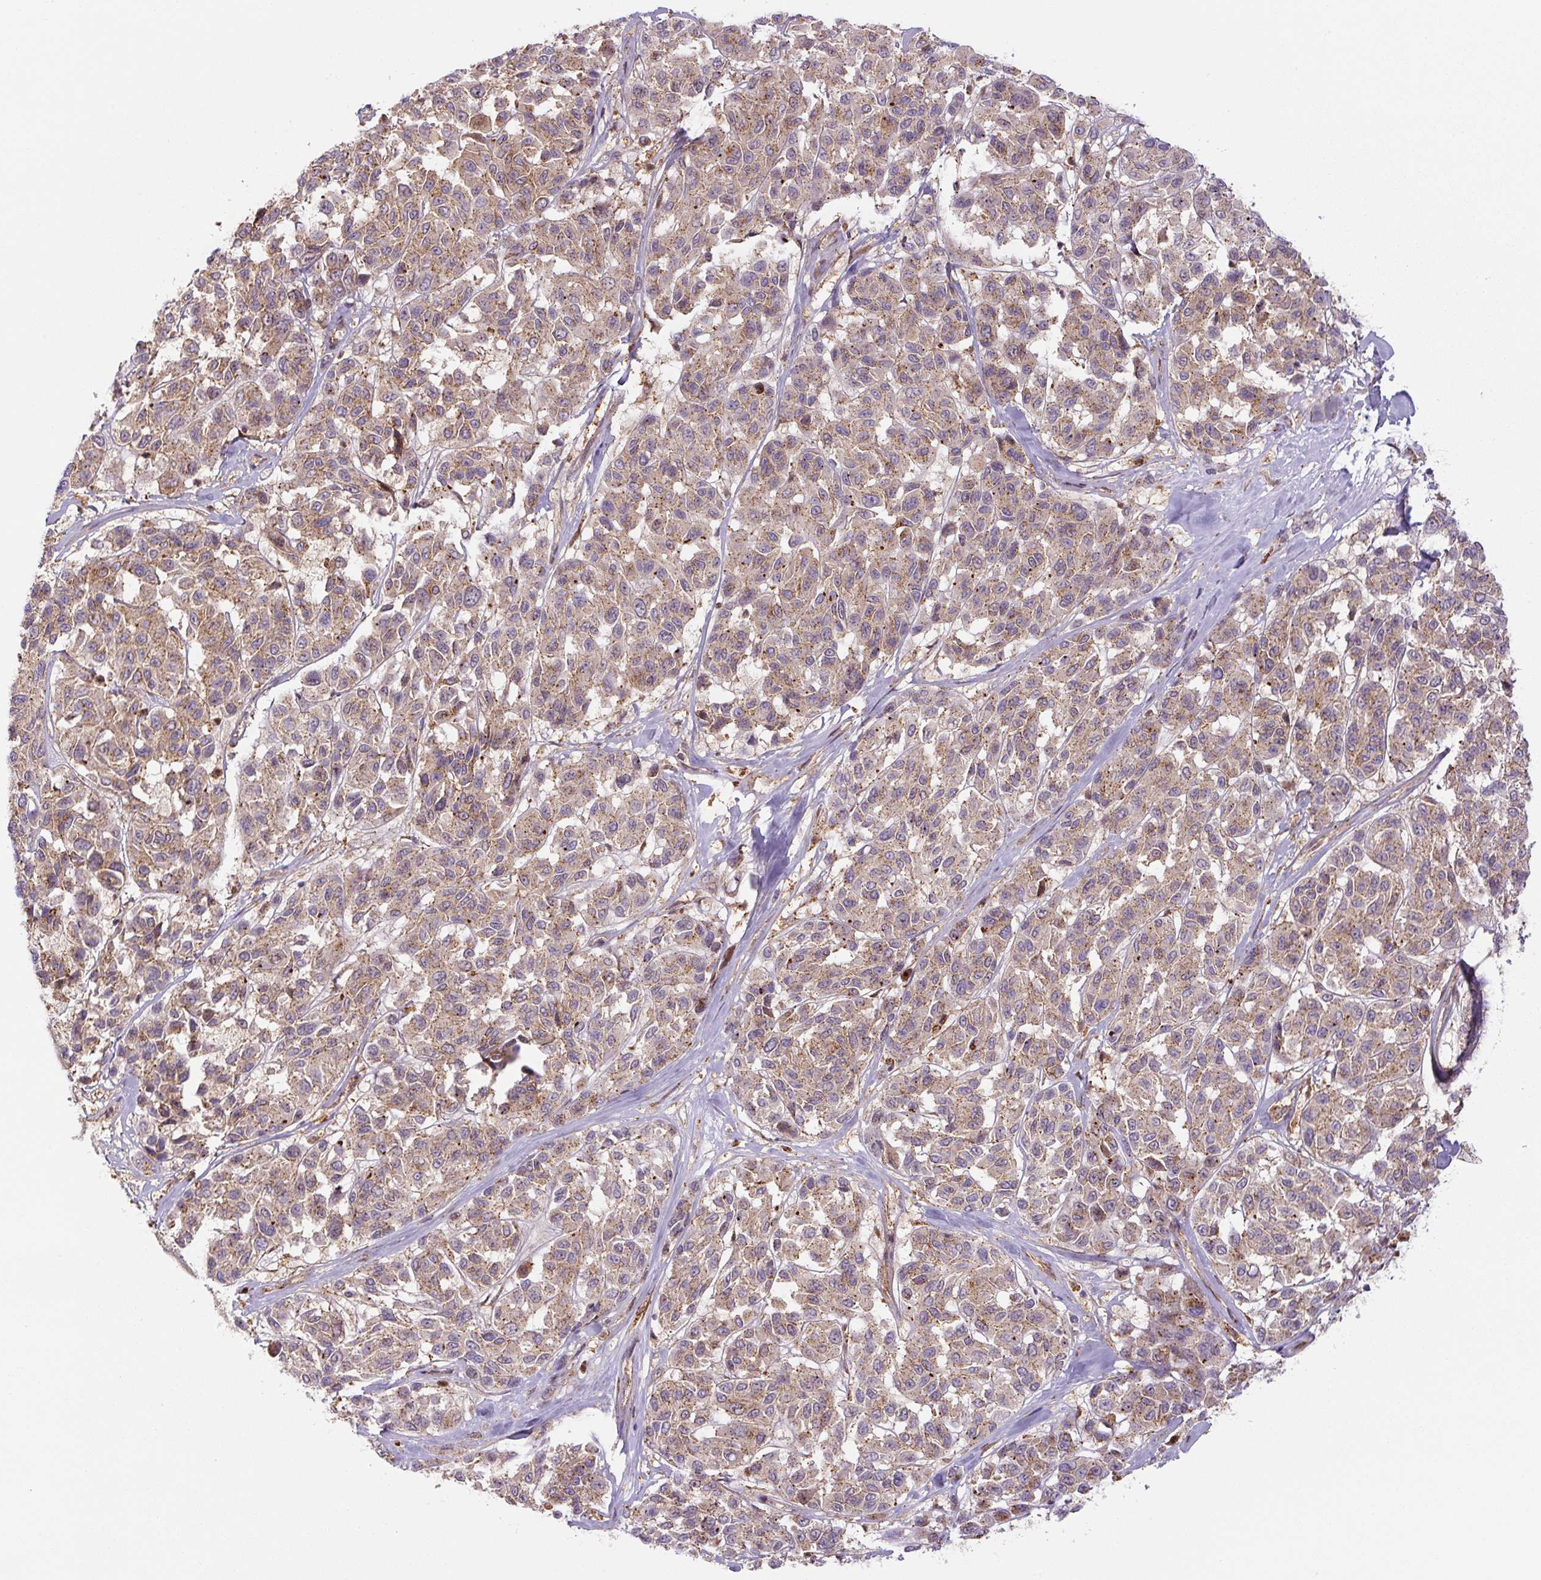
{"staining": {"intensity": "moderate", "quantity": ">75%", "location": "cytoplasmic/membranous"}, "tissue": "melanoma", "cell_type": "Tumor cells", "image_type": "cancer", "snomed": [{"axis": "morphology", "description": "Malignant melanoma, NOS"}, {"axis": "topography", "description": "Skin"}], "caption": "High-magnification brightfield microscopy of melanoma stained with DAB (3,3'-diaminobenzidine) (brown) and counterstained with hematoxylin (blue). tumor cells exhibit moderate cytoplasmic/membranous staining is seen in about>75% of cells.", "gene": "ZSWIM7", "patient": {"sex": "female", "age": 66}}